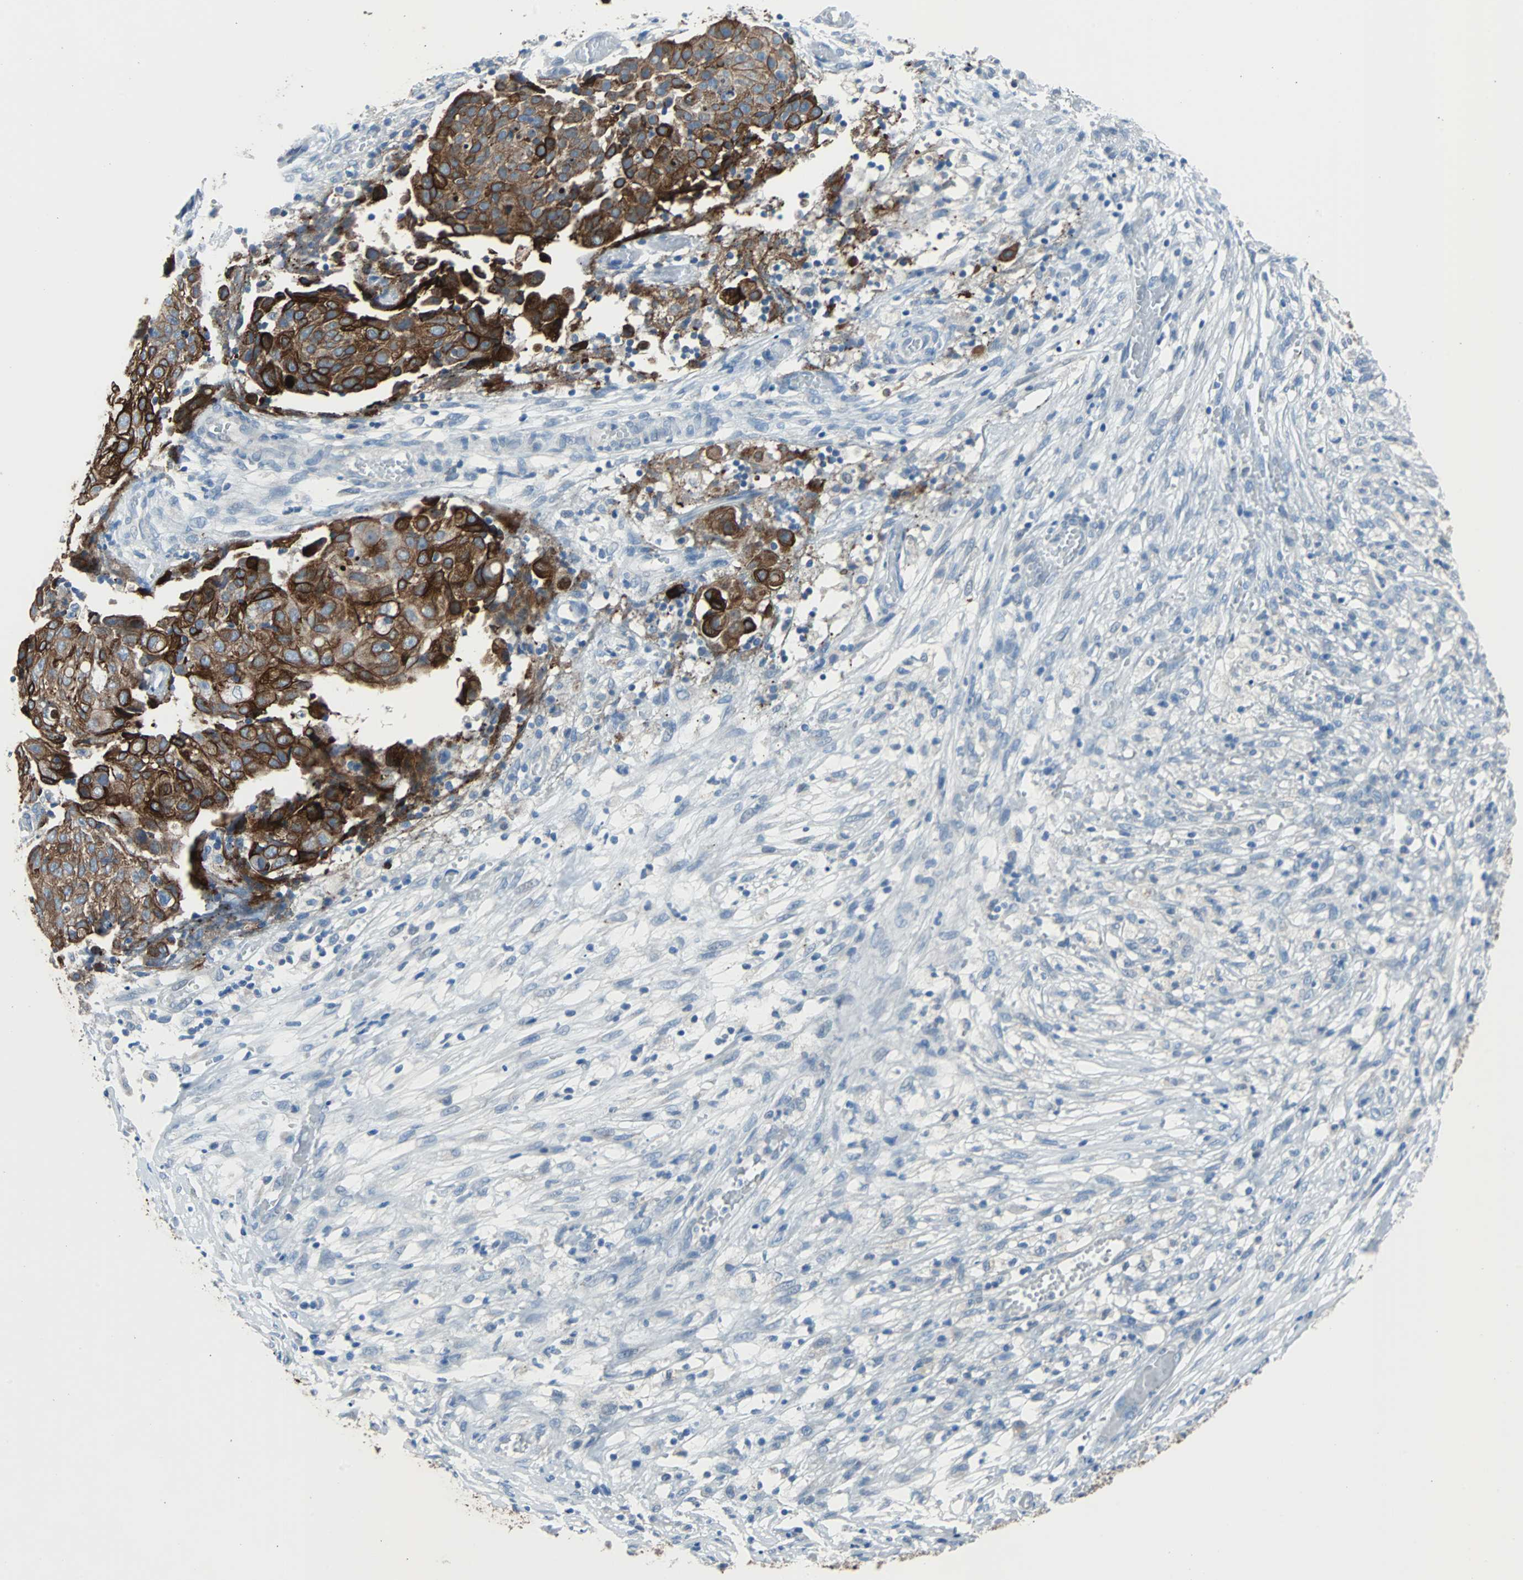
{"staining": {"intensity": "strong", "quantity": ">75%", "location": "cytoplasmic/membranous"}, "tissue": "ovarian cancer", "cell_type": "Tumor cells", "image_type": "cancer", "snomed": [{"axis": "morphology", "description": "Carcinoma, endometroid"}, {"axis": "topography", "description": "Ovary"}], "caption": "This image reveals immunohistochemistry (IHC) staining of human endometroid carcinoma (ovarian), with high strong cytoplasmic/membranous positivity in approximately >75% of tumor cells.", "gene": "KRT7", "patient": {"sex": "female", "age": 42}}